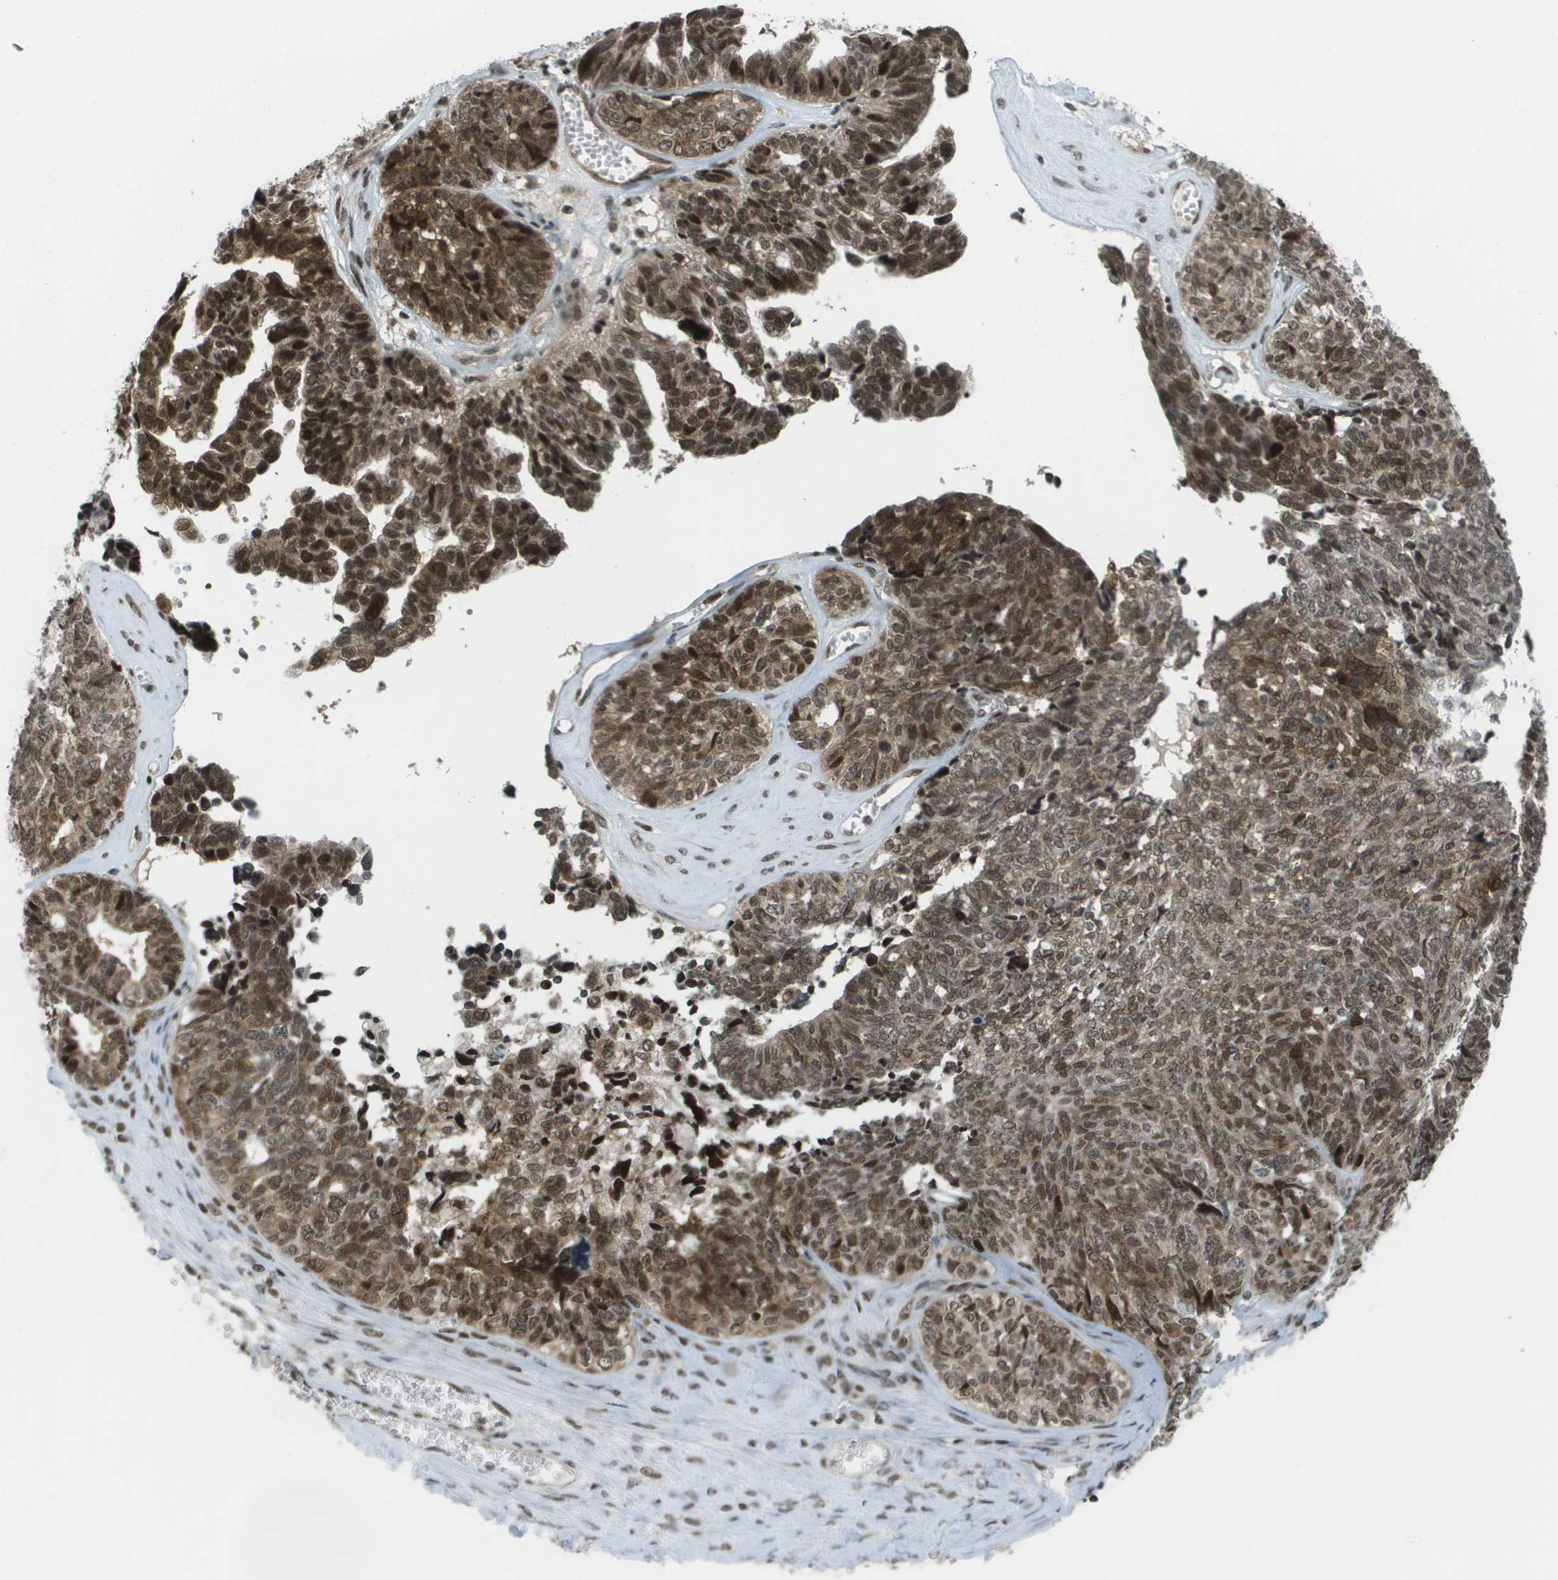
{"staining": {"intensity": "strong", "quantity": ">75%", "location": "cytoplasmic/membranous,nuclear"}, "tissue": "ovarian cancer", "cell_type": "Tumor cells", "image_type": "cancer", "snomed": [{"axis": "morphology", "description": "Cystadenocarcinoma, serous, NOS"}, {"axis": "topography", "description": "Ovary"}], "caption": "Tumor cells demonstrate strong cytoplasmic/membranous and nuclear staining in about >75% of cells in serous cystadenocarcinoma (ovarian). (DAB = brown stain, brightfield microscopy at high magnification).", "gene": "IRF7", "patient": {"sex": "female", "age": 79}}